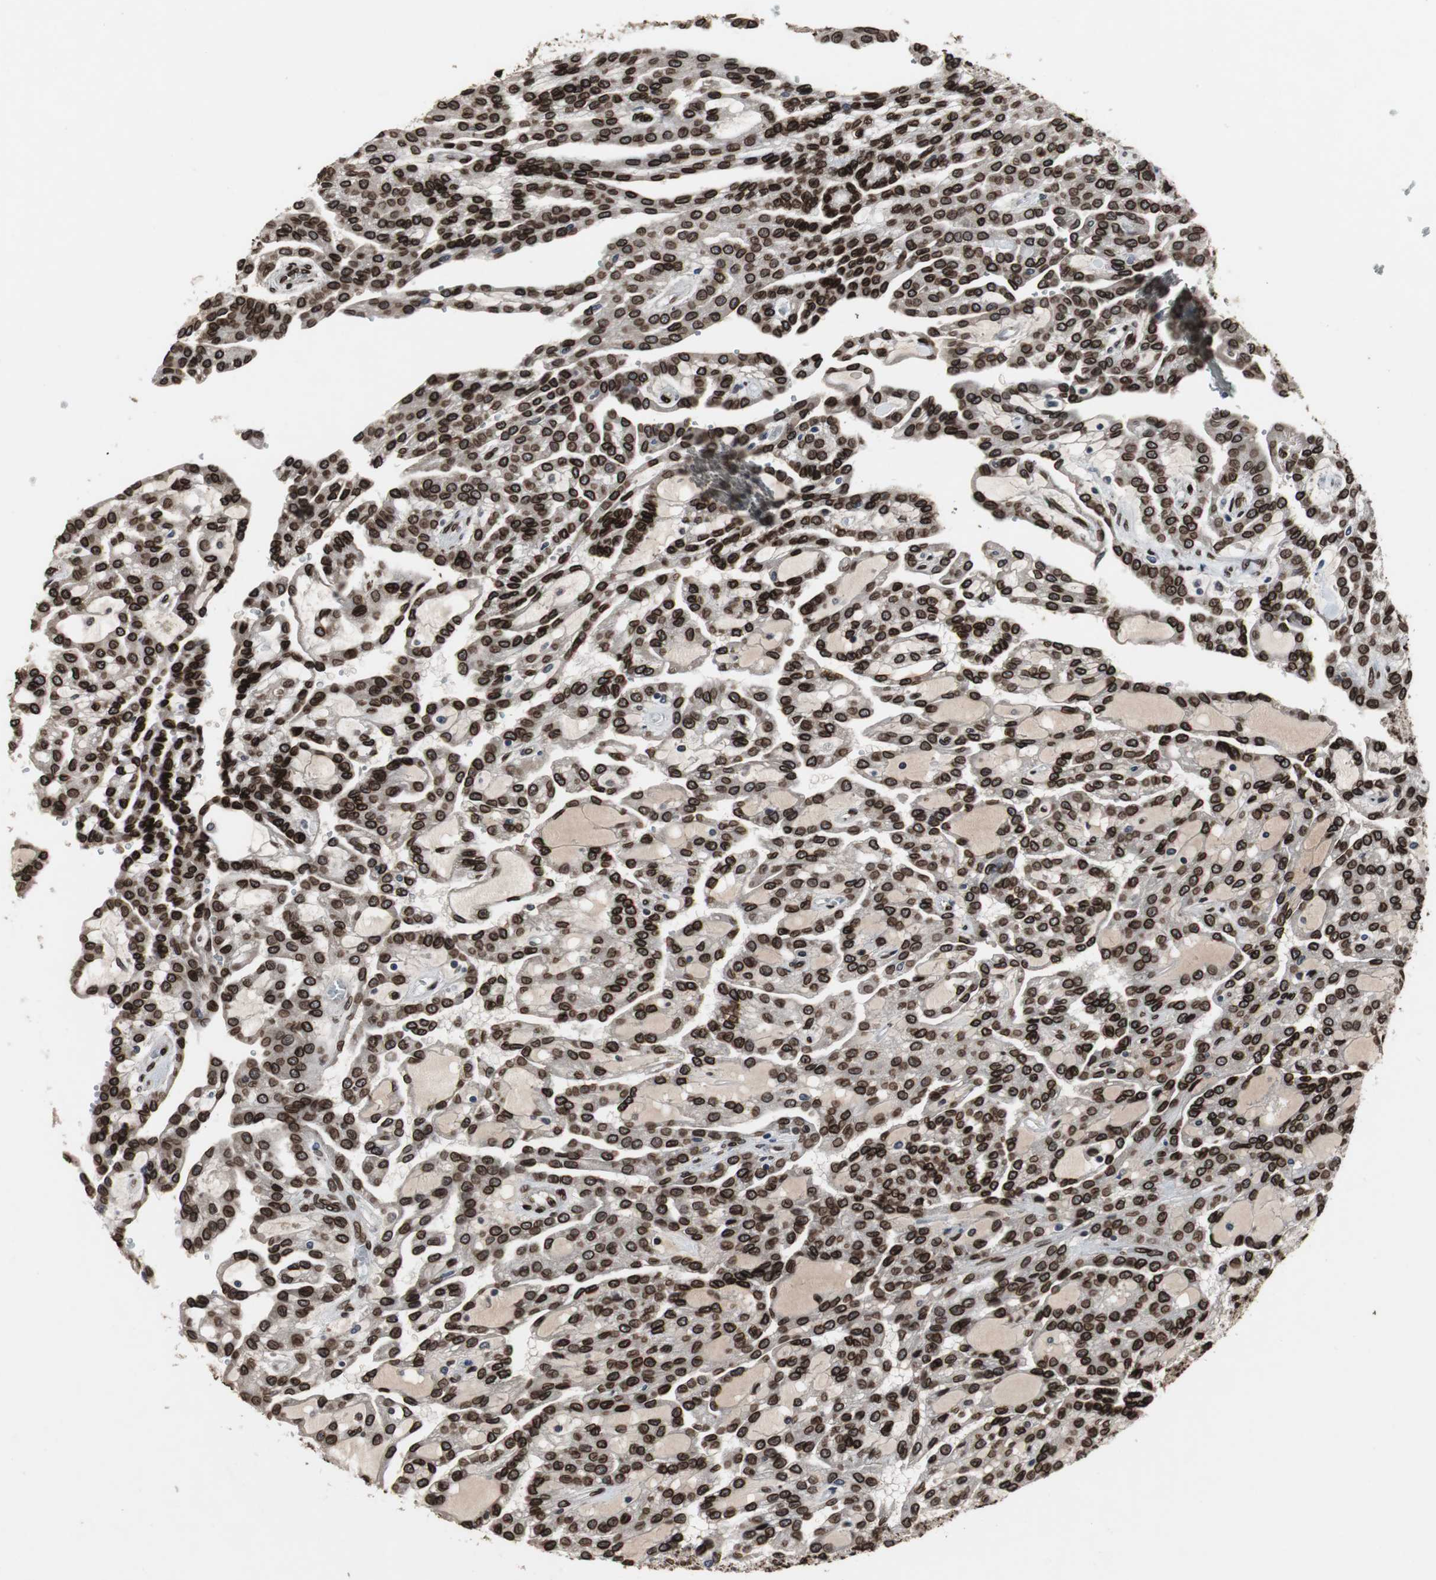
{"staining": {"intensity": "strong", "quantity": ">75%", "location": "cytoplasmic/membranous,nuclear"}, "tissue": "renal cancer", "cell_type": "Tumor cells", "image_type": "cancer", "snomed": [{"axis": "morphology", "description": "Adenocarcinoma, NOS"}, {"axis": "topography", "description": "Kidney"}], "caption": "Renal cancer stained with DAB immunohistochemistry (IHC) reveals high levels of strong cytoplasmic/membranous and nuclear expression in approximately >75% of tumor cells. (DAB IHC, brown staining for protein, blue staining for nuclei).", "gene": "LMNA", "patient": {"sex": "male", "age": 63}}